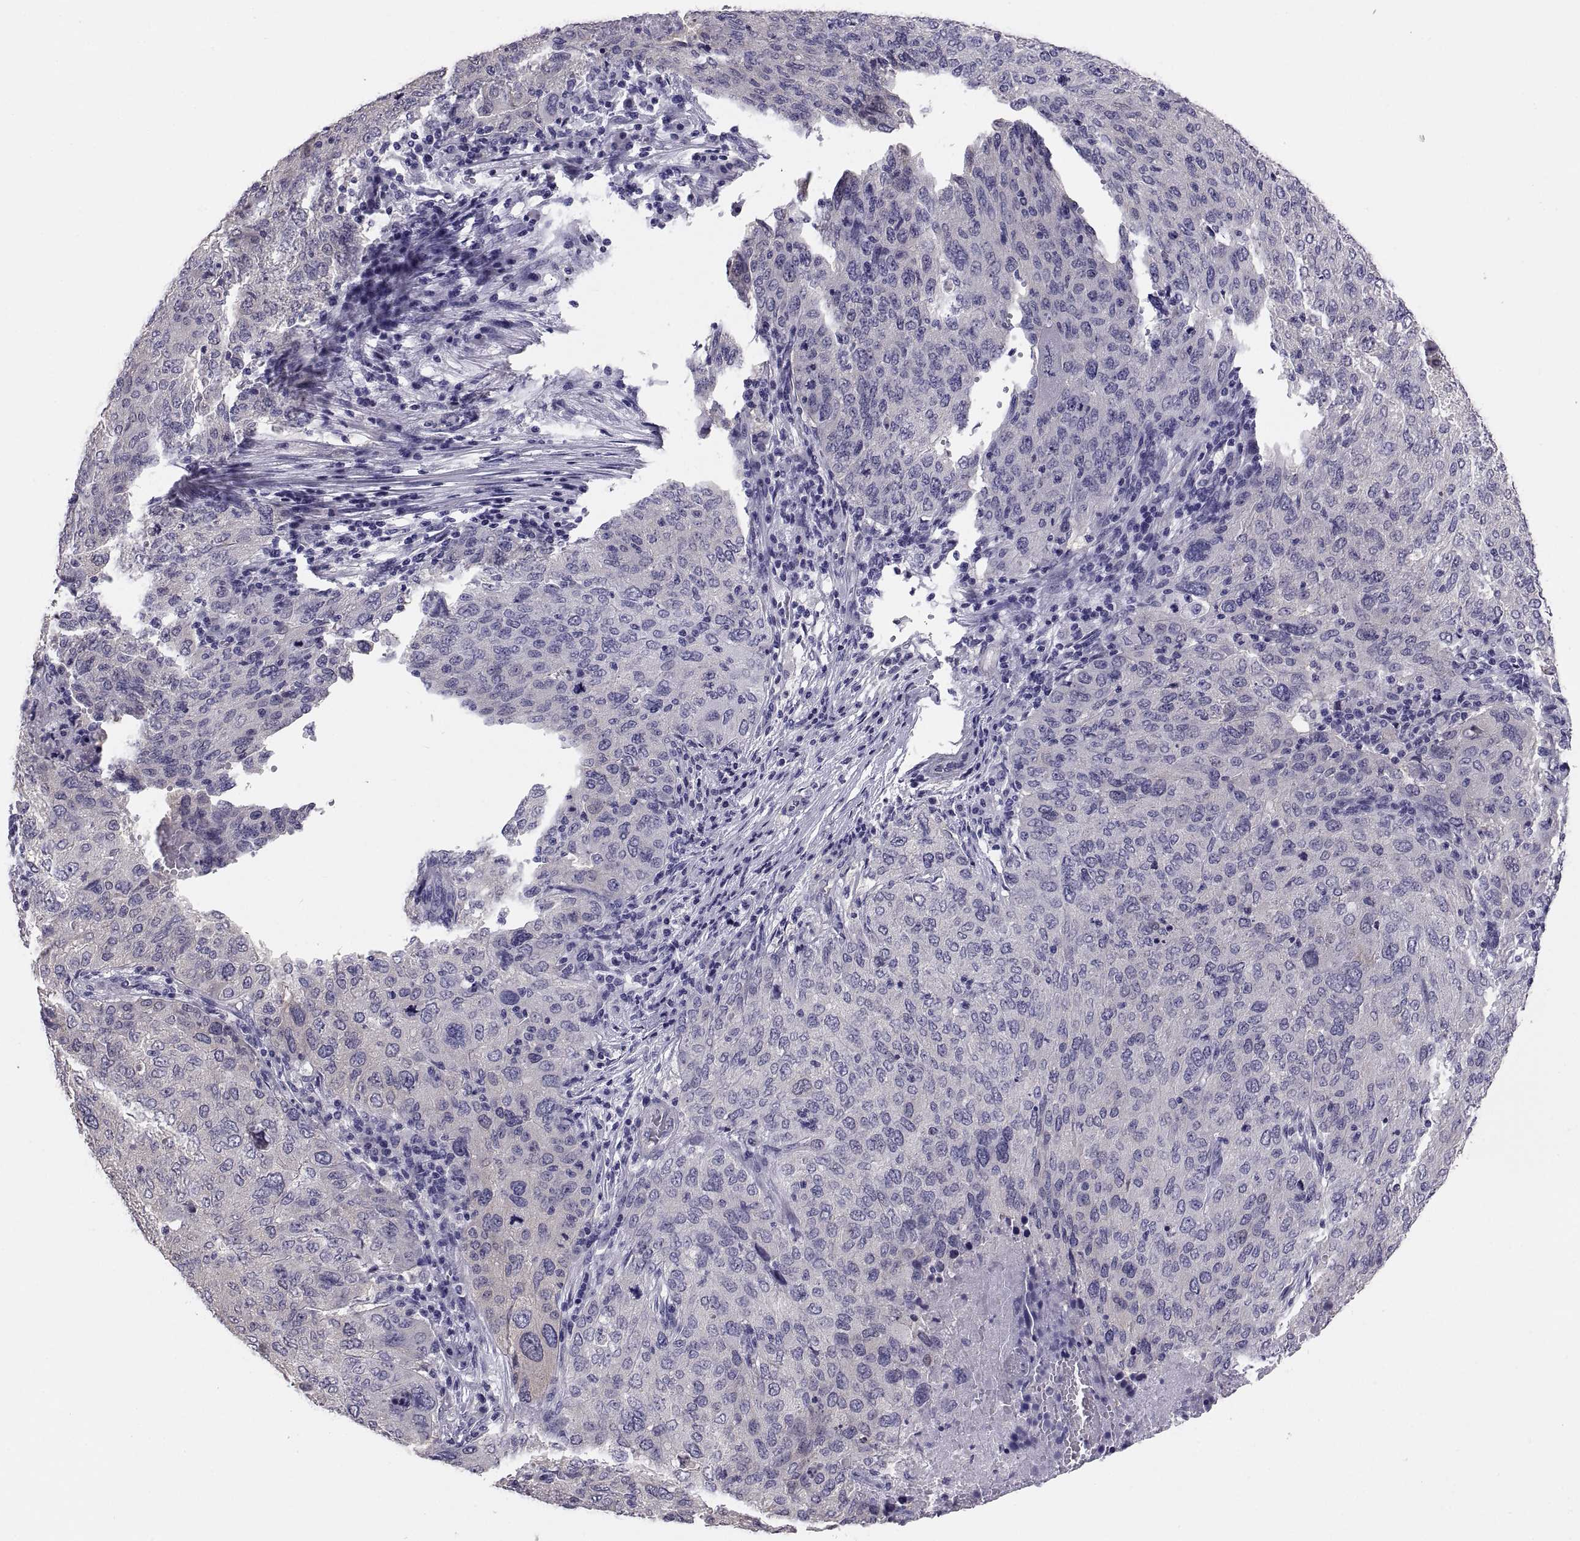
{"staining": {"intensity": "negative", "quantity": "none", "location": "none"}, "tissue": "ovarian cancer", "cell_type": "Tumor cells", "image_type": "cancer", "snomed": [{"axis": "morphology", "description": "Carcinoma, endometroid"}, {"axis": "topography", "description": "Ovary"}], "caption": "Protein analysis of ovarian cancer (endometroid carcinoma) reveals no significant positivity in tumor cells.", "gene": "STRC", "patient": {"sex": "female", "age": 58}}